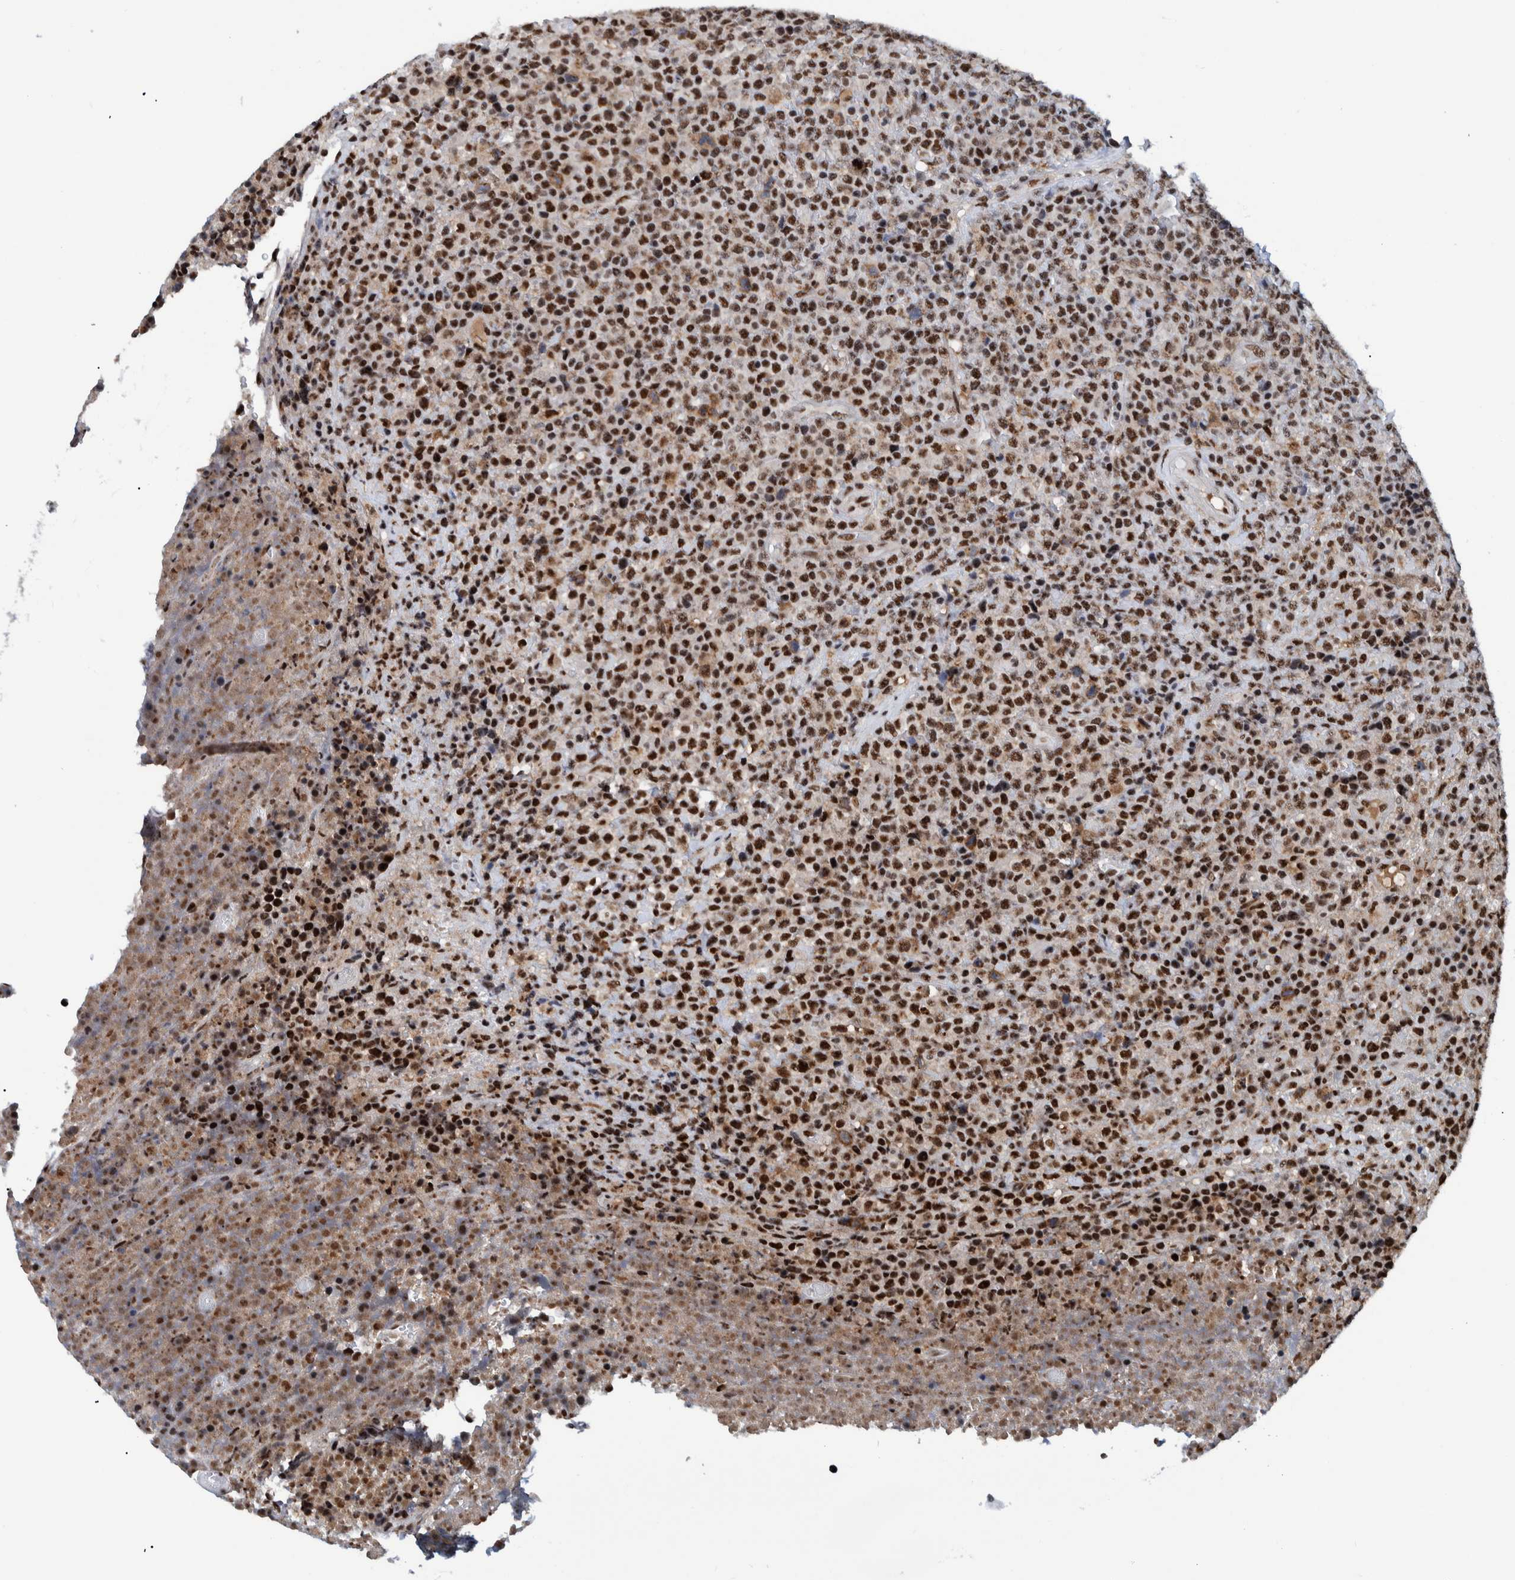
{"staining": {"intensity": "strong", "quantity": ">75%", "location": "nuclear"}, "tissue": "lymphoma", "cell_type": "Tumor cells", "image_type": "cancer", "snomed": [{"axis": "morphology", "description": "Malignant lymphoma, non-Hodgkin's type, High grade"}, {"axis": "topography", "description": "Lymph node"}], "caption": "Protein expression analysis of human high-grade malignant lymphoma, non-Hodgkin's type reveals strong nuclear positivity in approximately >75% of tumor cells.", "gene": "EFTUD2", "patient": {"sex": "male", "age": 13}}